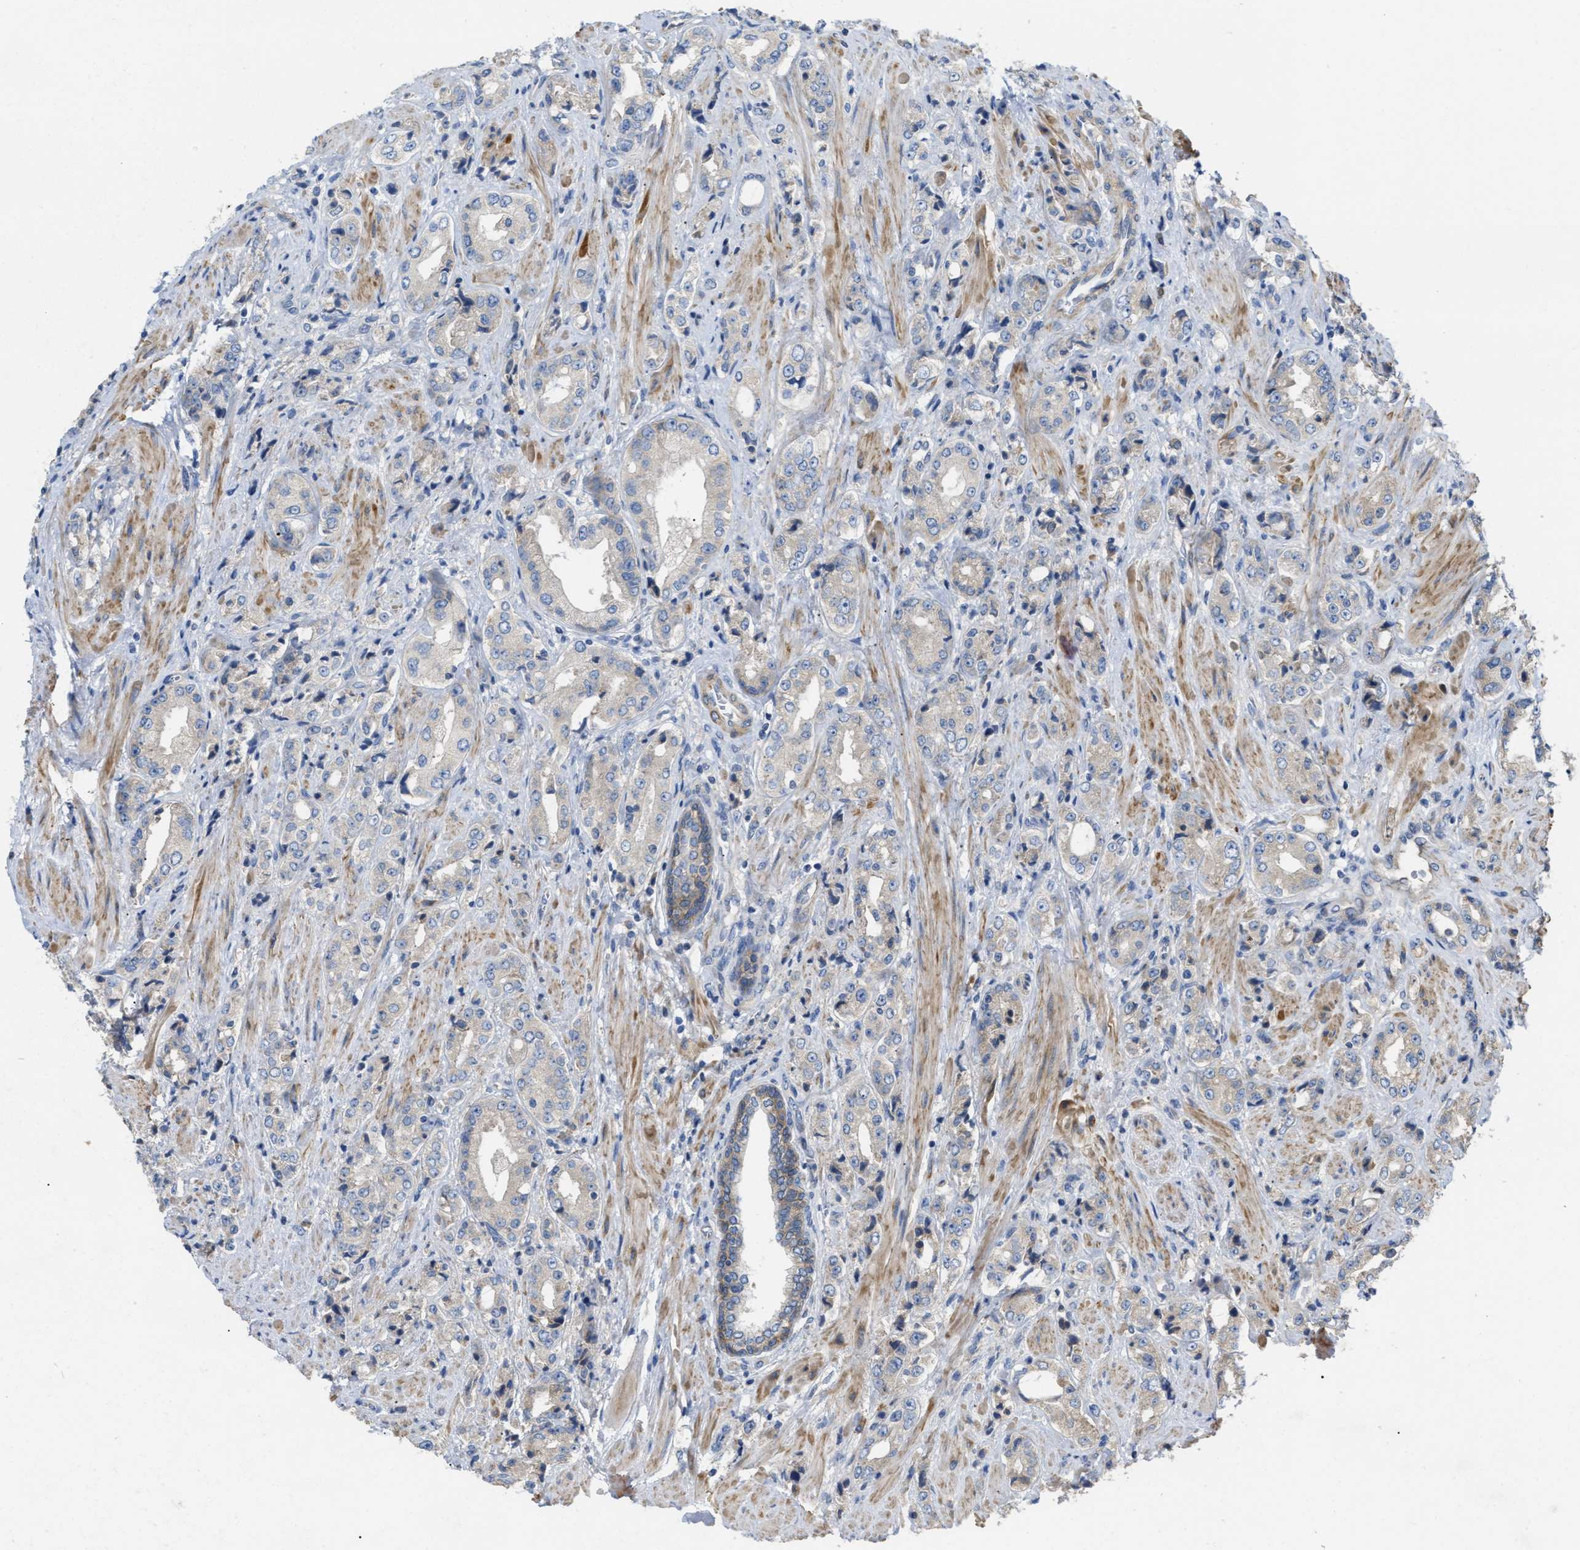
{"staining": {"intensity": "weak", "quantity": "<25%", "location": "cytoplasmic/membranous"}, "tissue": "prostate cancer", "cell_type": "Tumor cells", "image_type": "cancer", "snomed": [{"axis": "morphology", "description": "Adenocarcinoma, High grade"}, {"axis": "topography", "description": "Prostate"}], "caption": "Image shows no protein positivity in tumor cells of adenocarcinoma (high-grade) (prostate) tissue. (DAB immunohistochemistry (IHC) with hematoxylin counter stain).", "gene": "DHX58", "patient": {"sex": "male", "age": 61}}